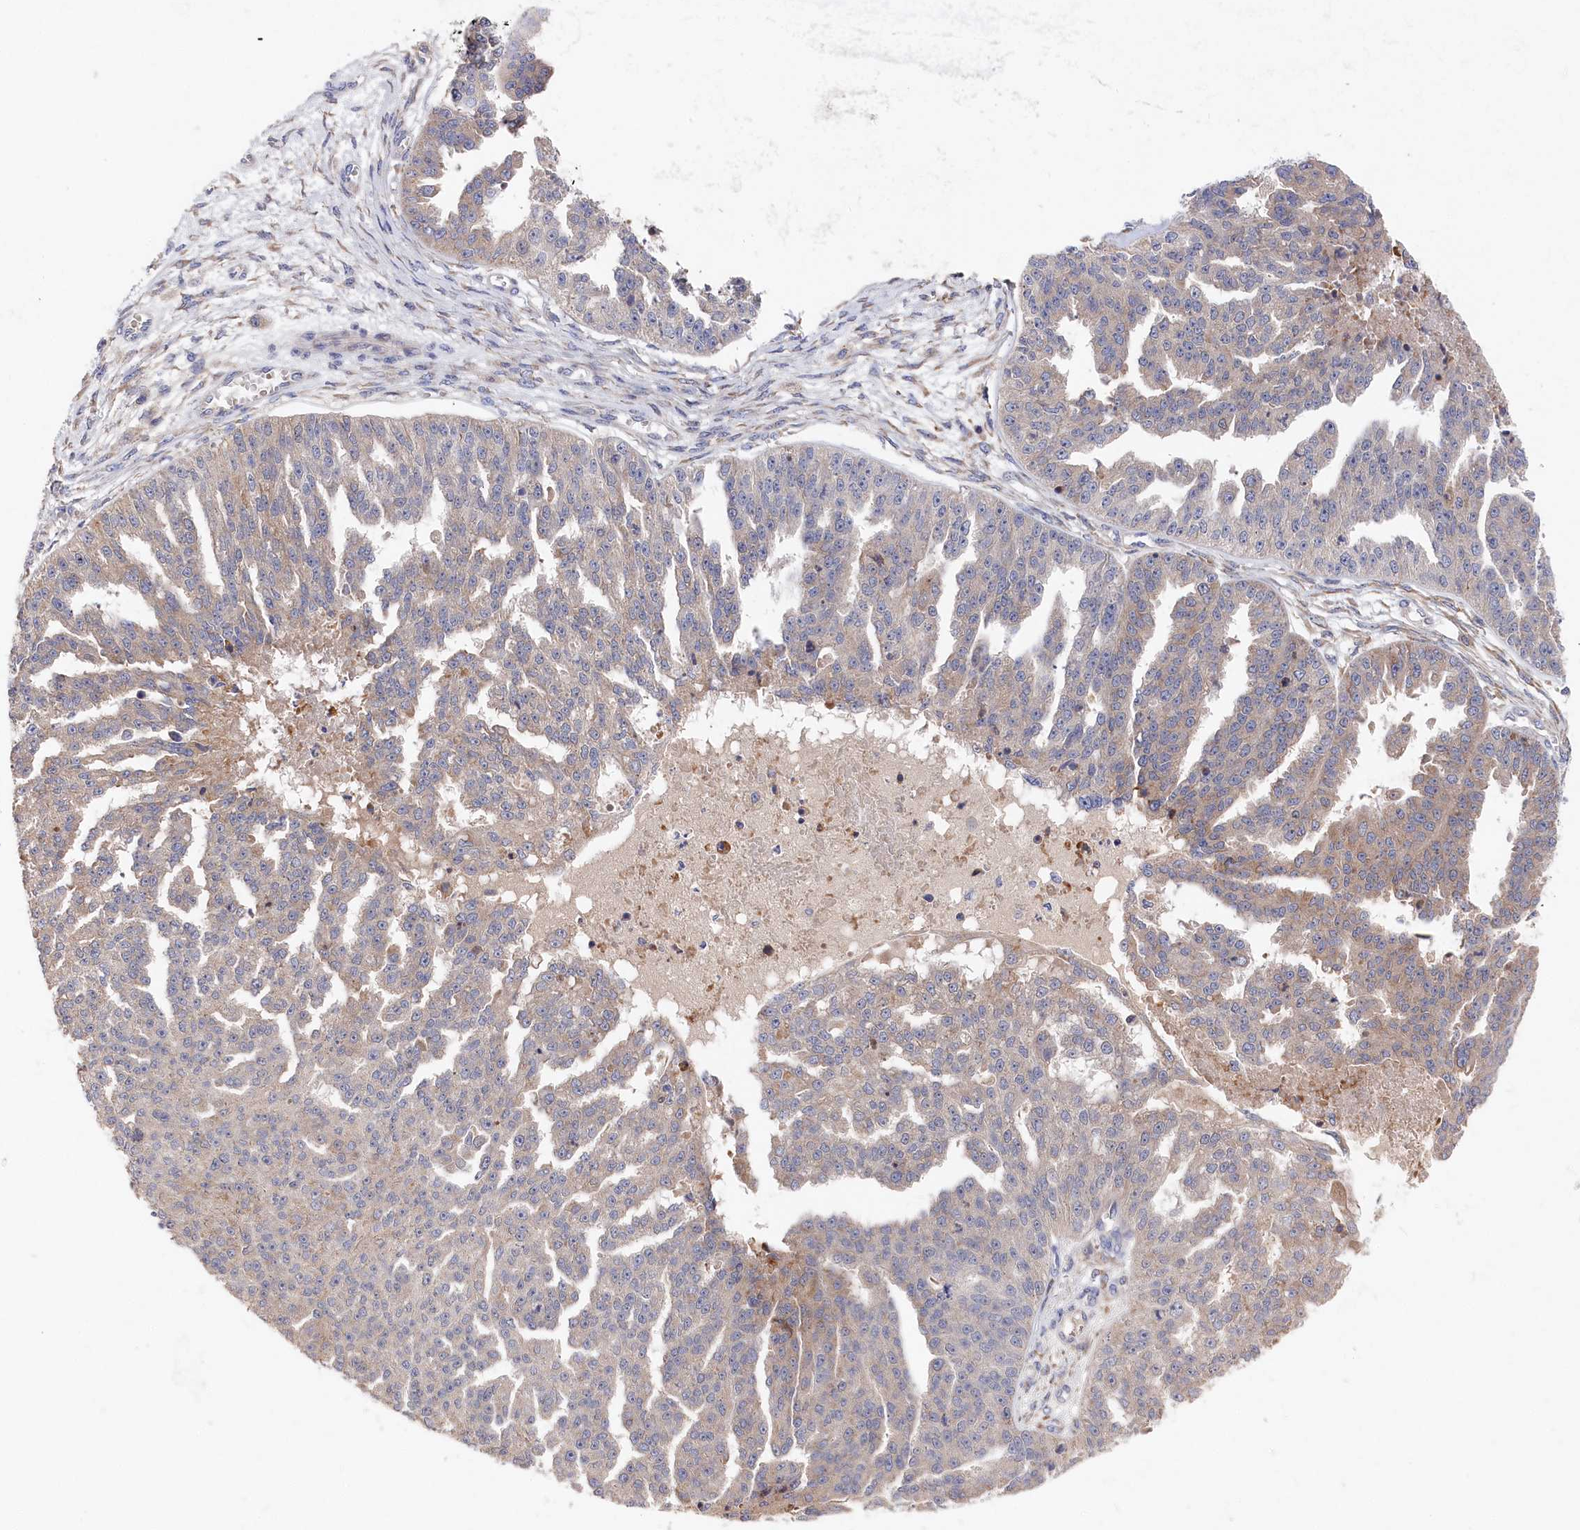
{"staining": {"intensity": "weak", "quantity": "<25%", "location": "cytoplasmic/membranous"}, "tissue": "ovarian cancer", "cell_type": "Tumor cells", "image_type": "cancer", "snomed": [{"axis": "morphology", "description": "Cystadenocarcinoma, serous, NOS"}, {"axis": "topography", "description": "Ovary"}], "caption": "Micrograph shows no protein staining in tumor cells of ovarian serous cystadenocarcinoma tissue.", "gene": "CYB5D2", "patient": {"sex": "female", "age": 58}}